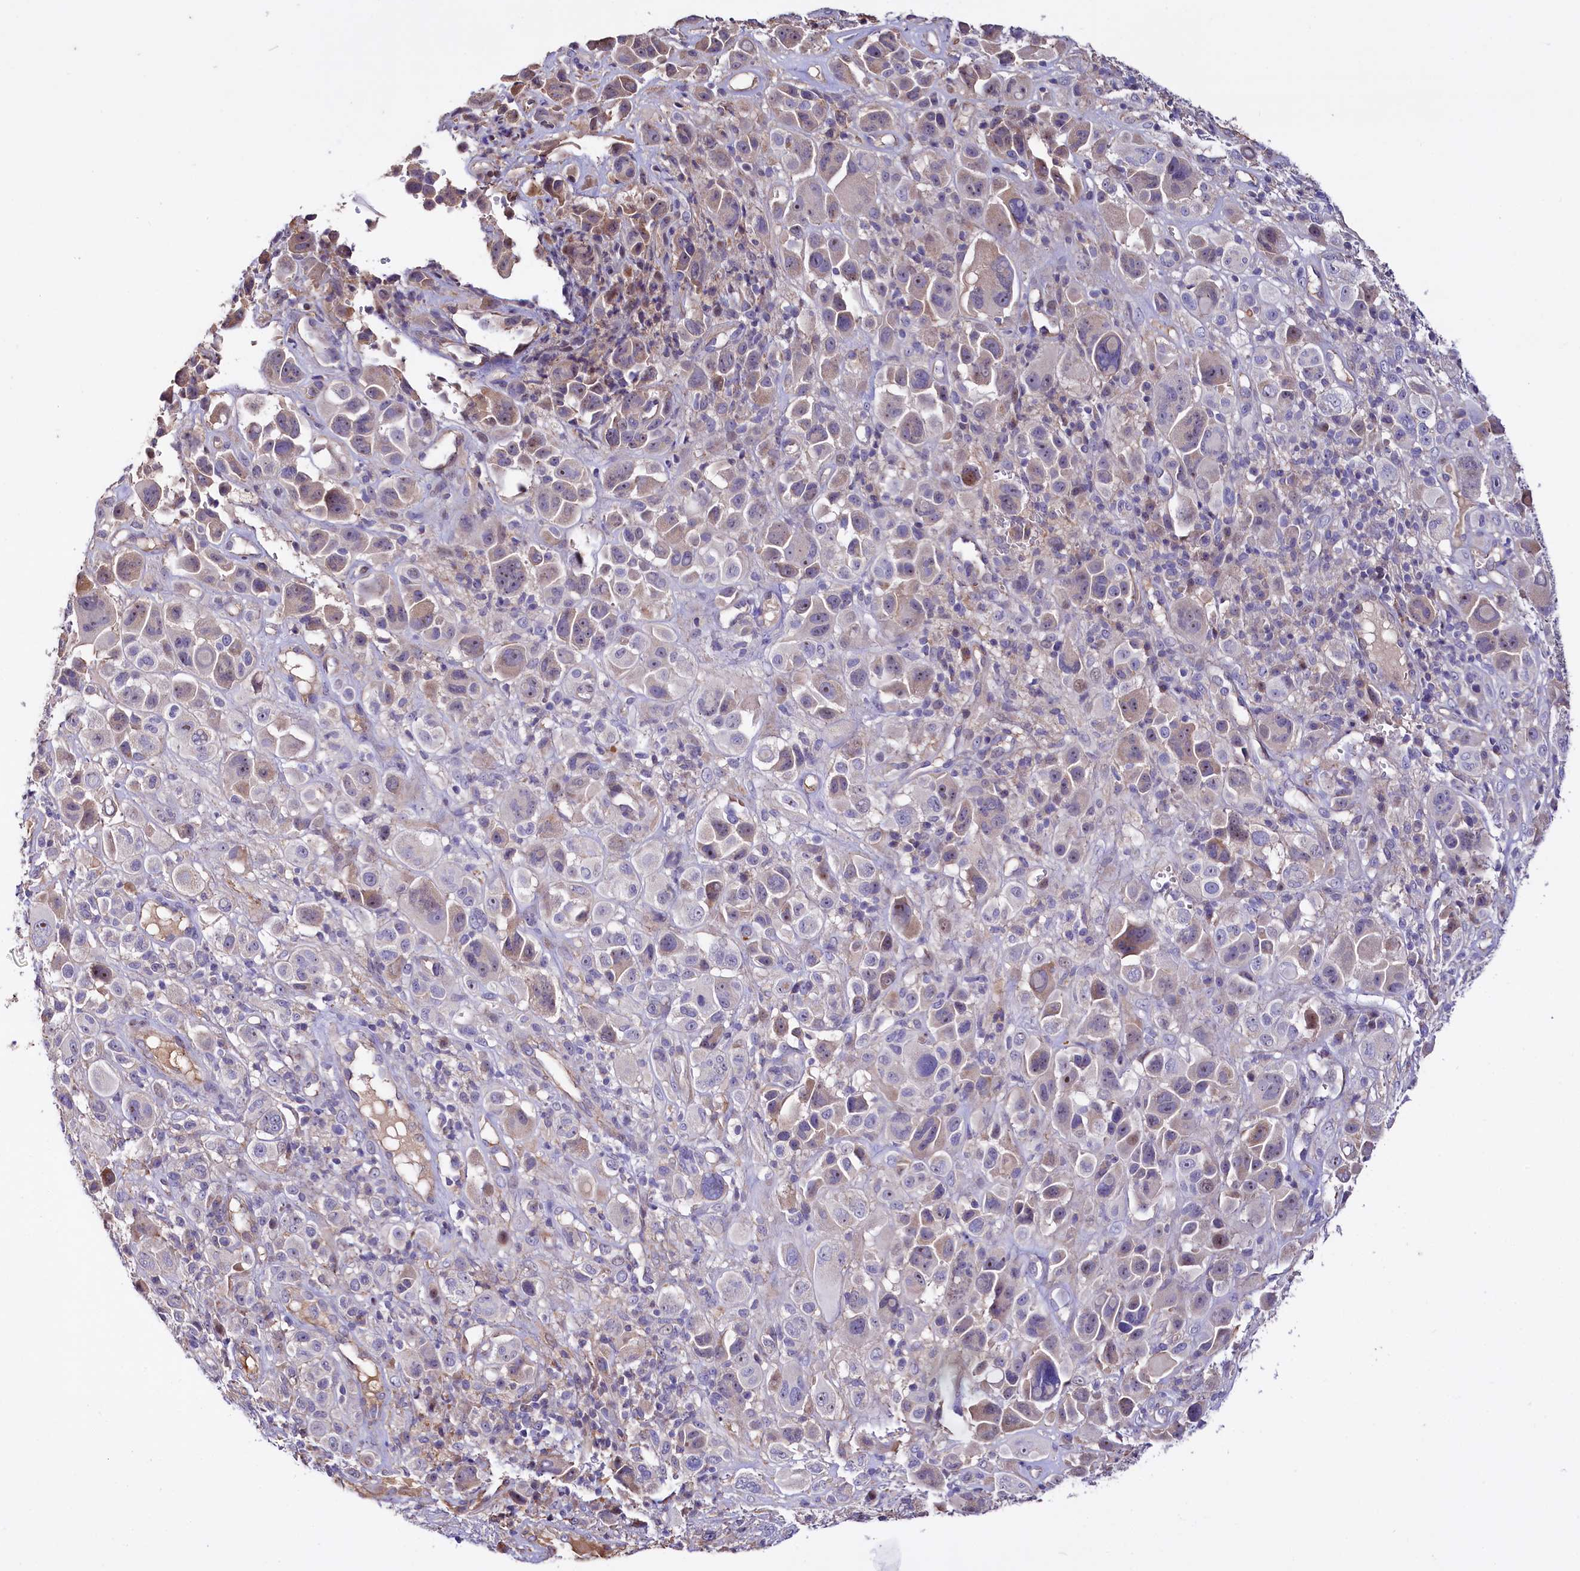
{"staining": {"intensity": "weak", "quantity": "25%-75%", "location": "cytoplasmic/membranous"}, "tissue": "melanoma", "cell_type": "Tumor cells", "image_type": "cancer", "snomed": [{"axis": "morphology", "description": "Malignant melanoma, NOS"}, {"axis": "topography", "description": "Skin of trunk"}], "caption": "Human malignant melanoma stained with a protein marker exhibits weak staining in tumor cells.", "gene": "RPUSD3", "patient": {"sex": "male", "age": 71}}